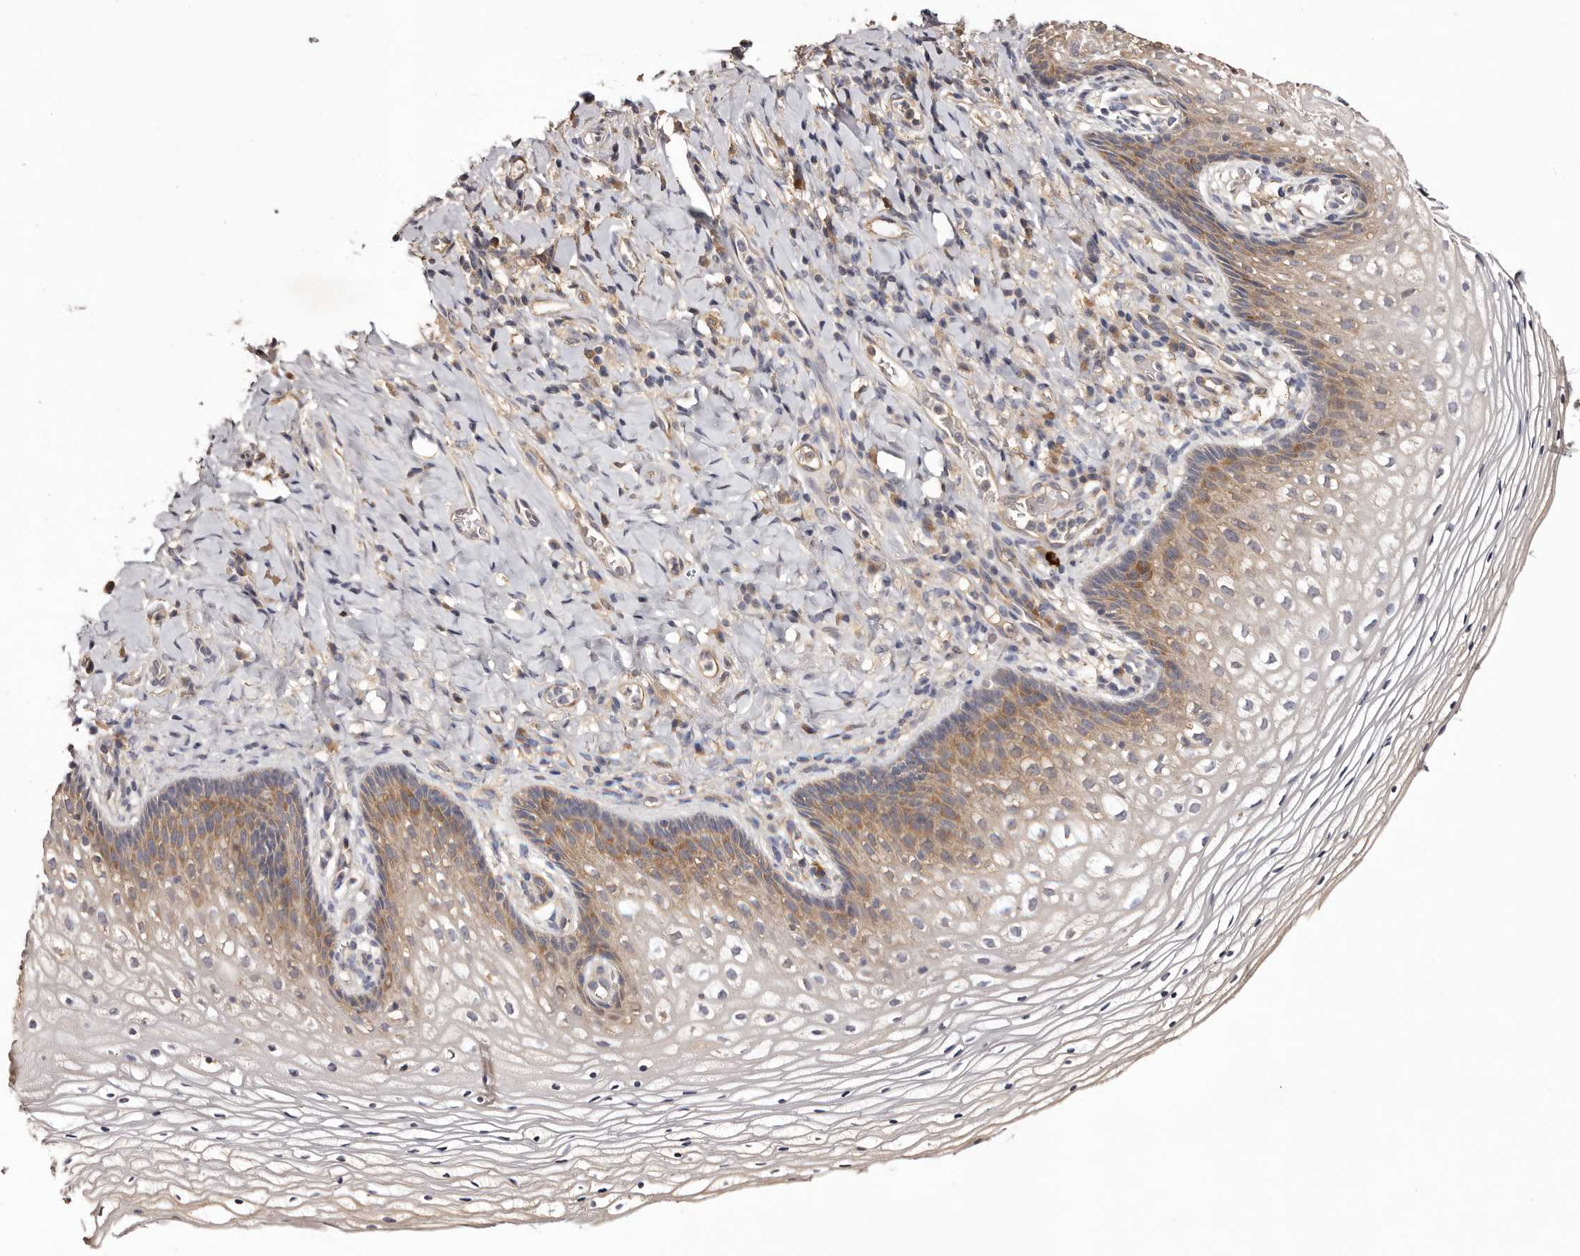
{"staining": {"intensity": "moderate", "quantity": ">75%", "location": "cytoplasmic/membranous"}, "tissue": "vagina", "cell_type": "Squamous epithelial cells", "image_type": "normal", "snomed": [{"axis": "morphology", "description": "Normal tissue, NOS"}, {"axis": "topography", "description": "Vagina"}], "caption": "IHC photomicrograph of benign human vagina stained for a protein (brown), which demonstrates medium levels of moderate cytoplasmic/membranous expression in approximately >75% of squamous epithelial cells.", "gene": "LTV1", "patient": {"sex": "female", "age": 60}}